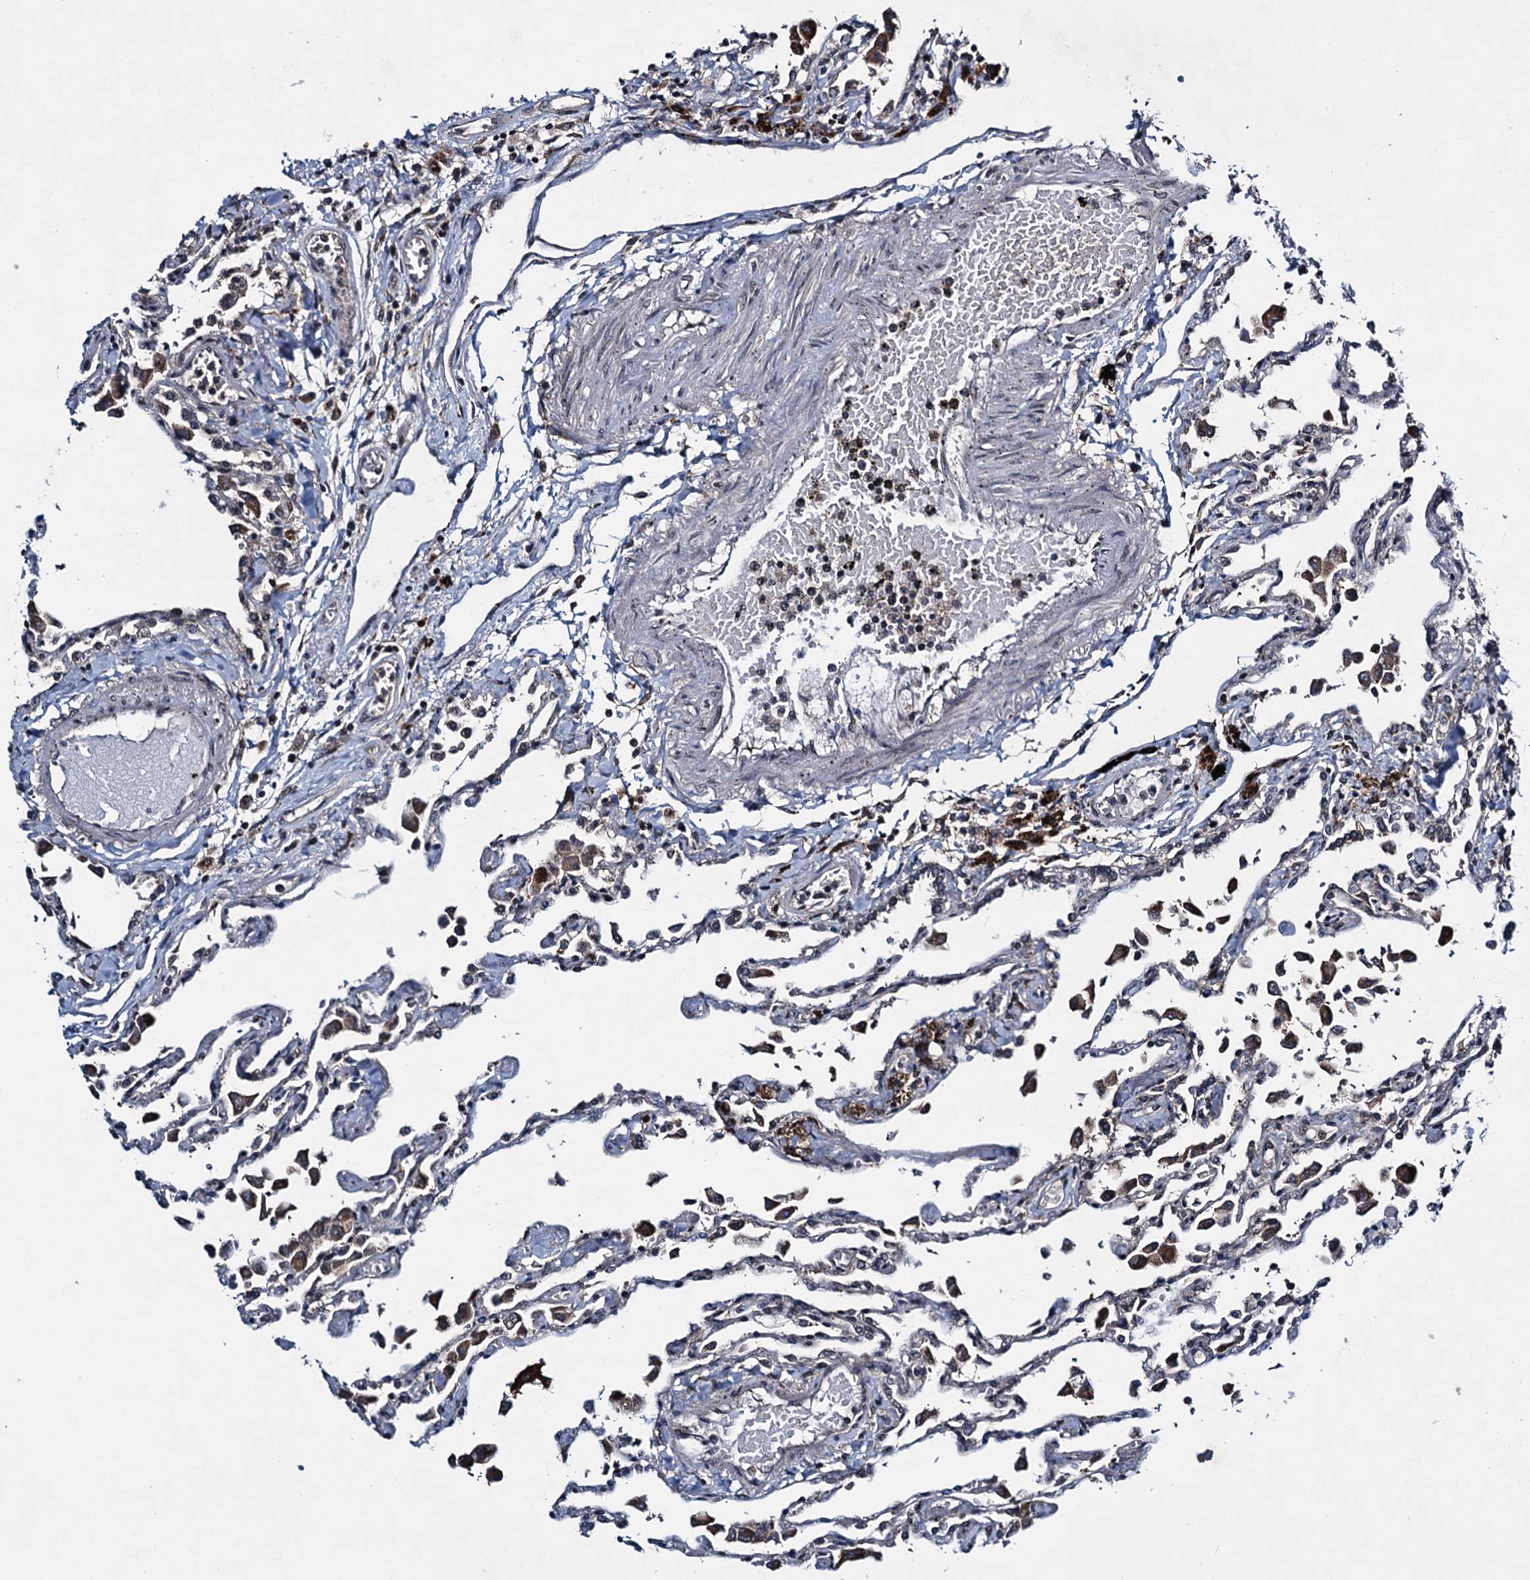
{"staining": {"intensity": "negative", "quantity": "none", "location": "none"}, "tissue": "lung", "cell_type": "Alveolar cells", "image_type": "normal", "snomed": [{"axis": "morphology", "description": "Normal tissue, NOS"}, {"axis": "topography", "description": "Bronchus"}, {"axis": "topography", "description": "Lung"}], "caption": "Protein analysis of unremarkable lung demonstrates no significant staining in alveolar cells.", "gene": "RNF165", "patient": {"sex": "female", "age": 49}}